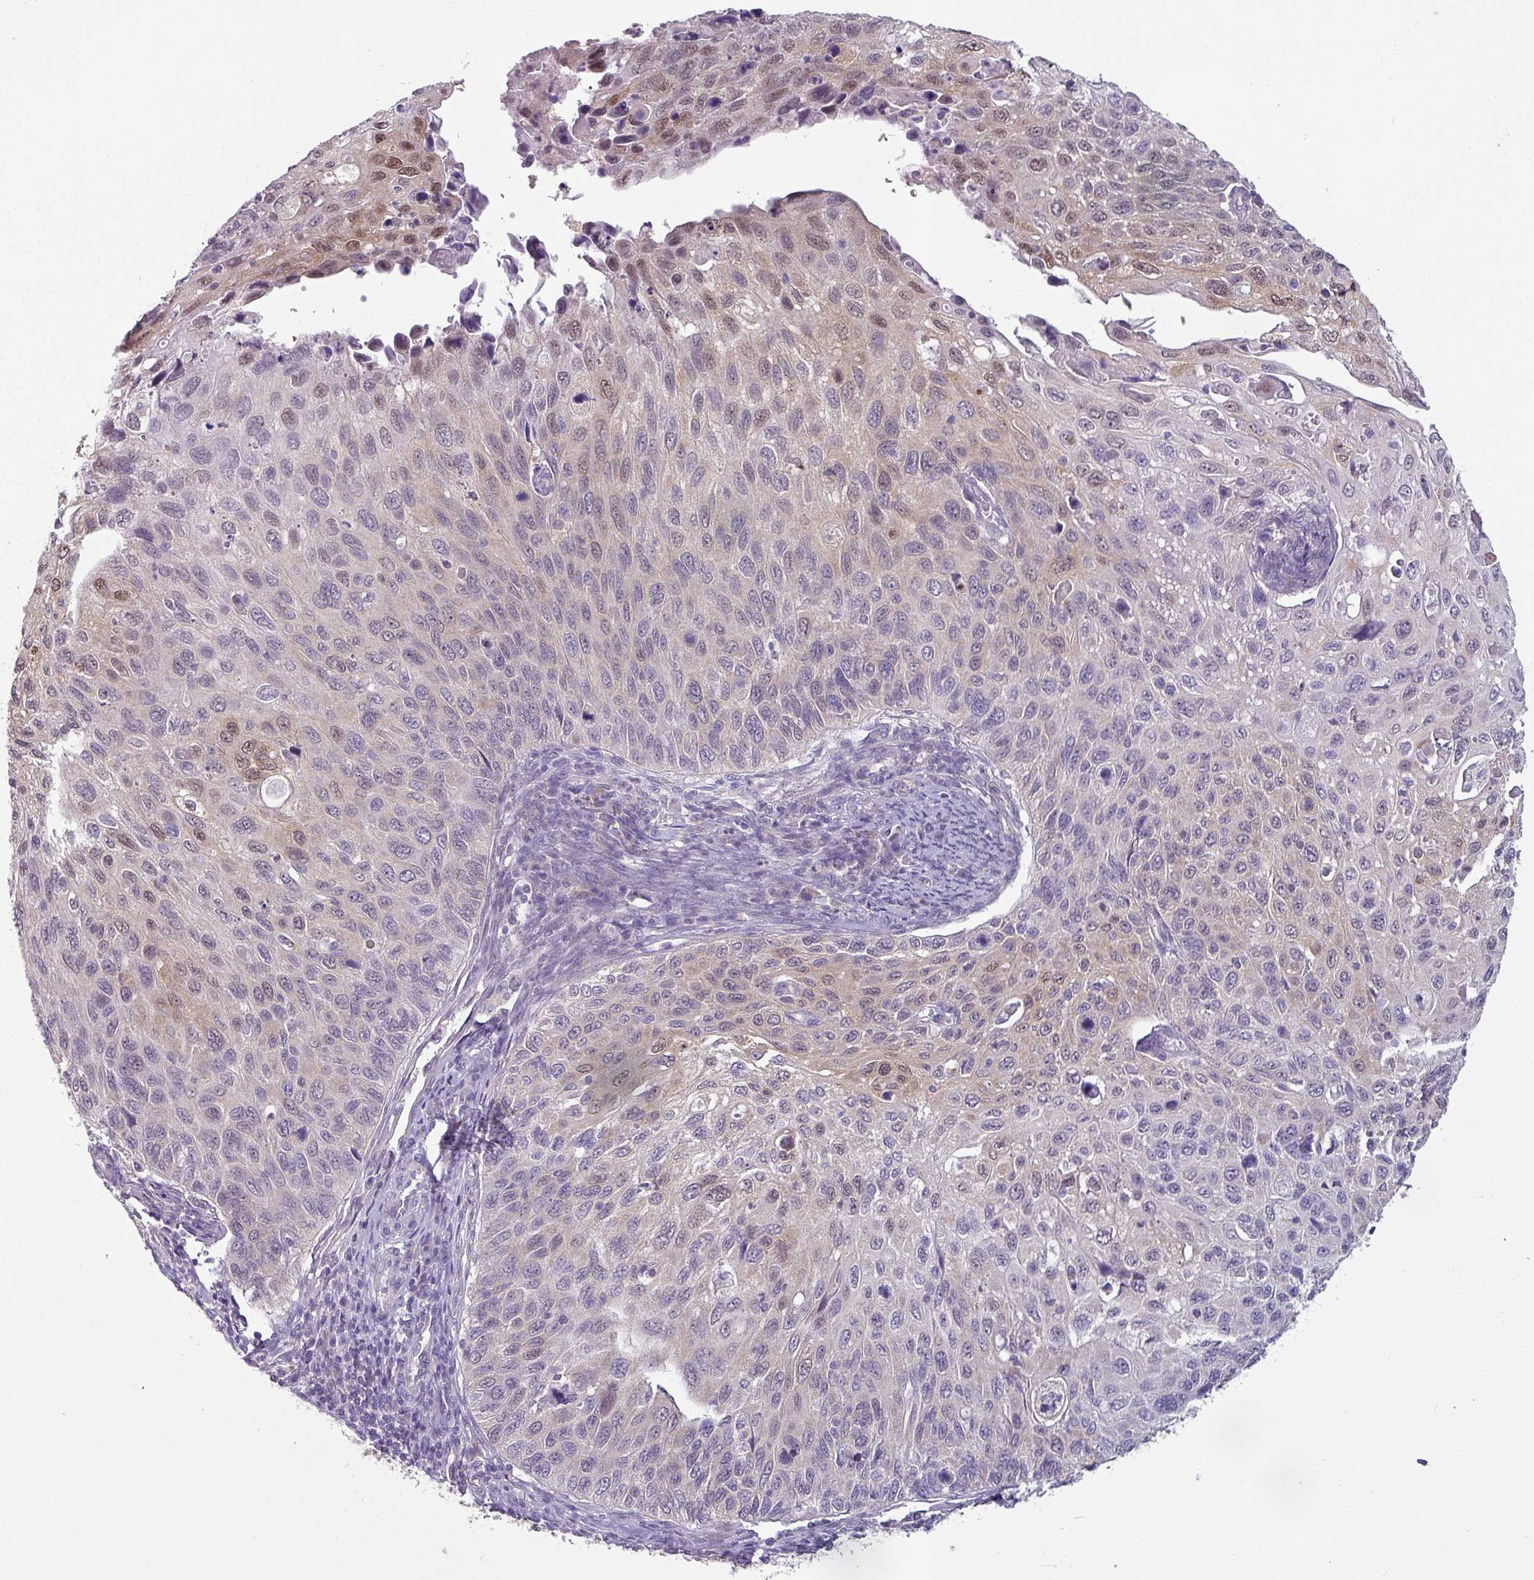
{"staining": {"intensity": "moderate", "quantity": "25%-75%", "location": "nuclear"}, "tissue": "cervical cancer", "cell_type": "Tumor cells", "image_type": "cancer", "snomed": [{"axis": "morphology", "description": "Squamous cell carcinoma, NOS"}, {"axis": "topography", "description": "Cervix"}], "caption": "Cervical cancer (squamous cell carcinoma) stained with a brown dye exhibits moderate nuclear positive staining in approximately 25%-75% of tumor cells.", "gene": "TTLL12", "patient": {"sex": "female", "age": 70}}